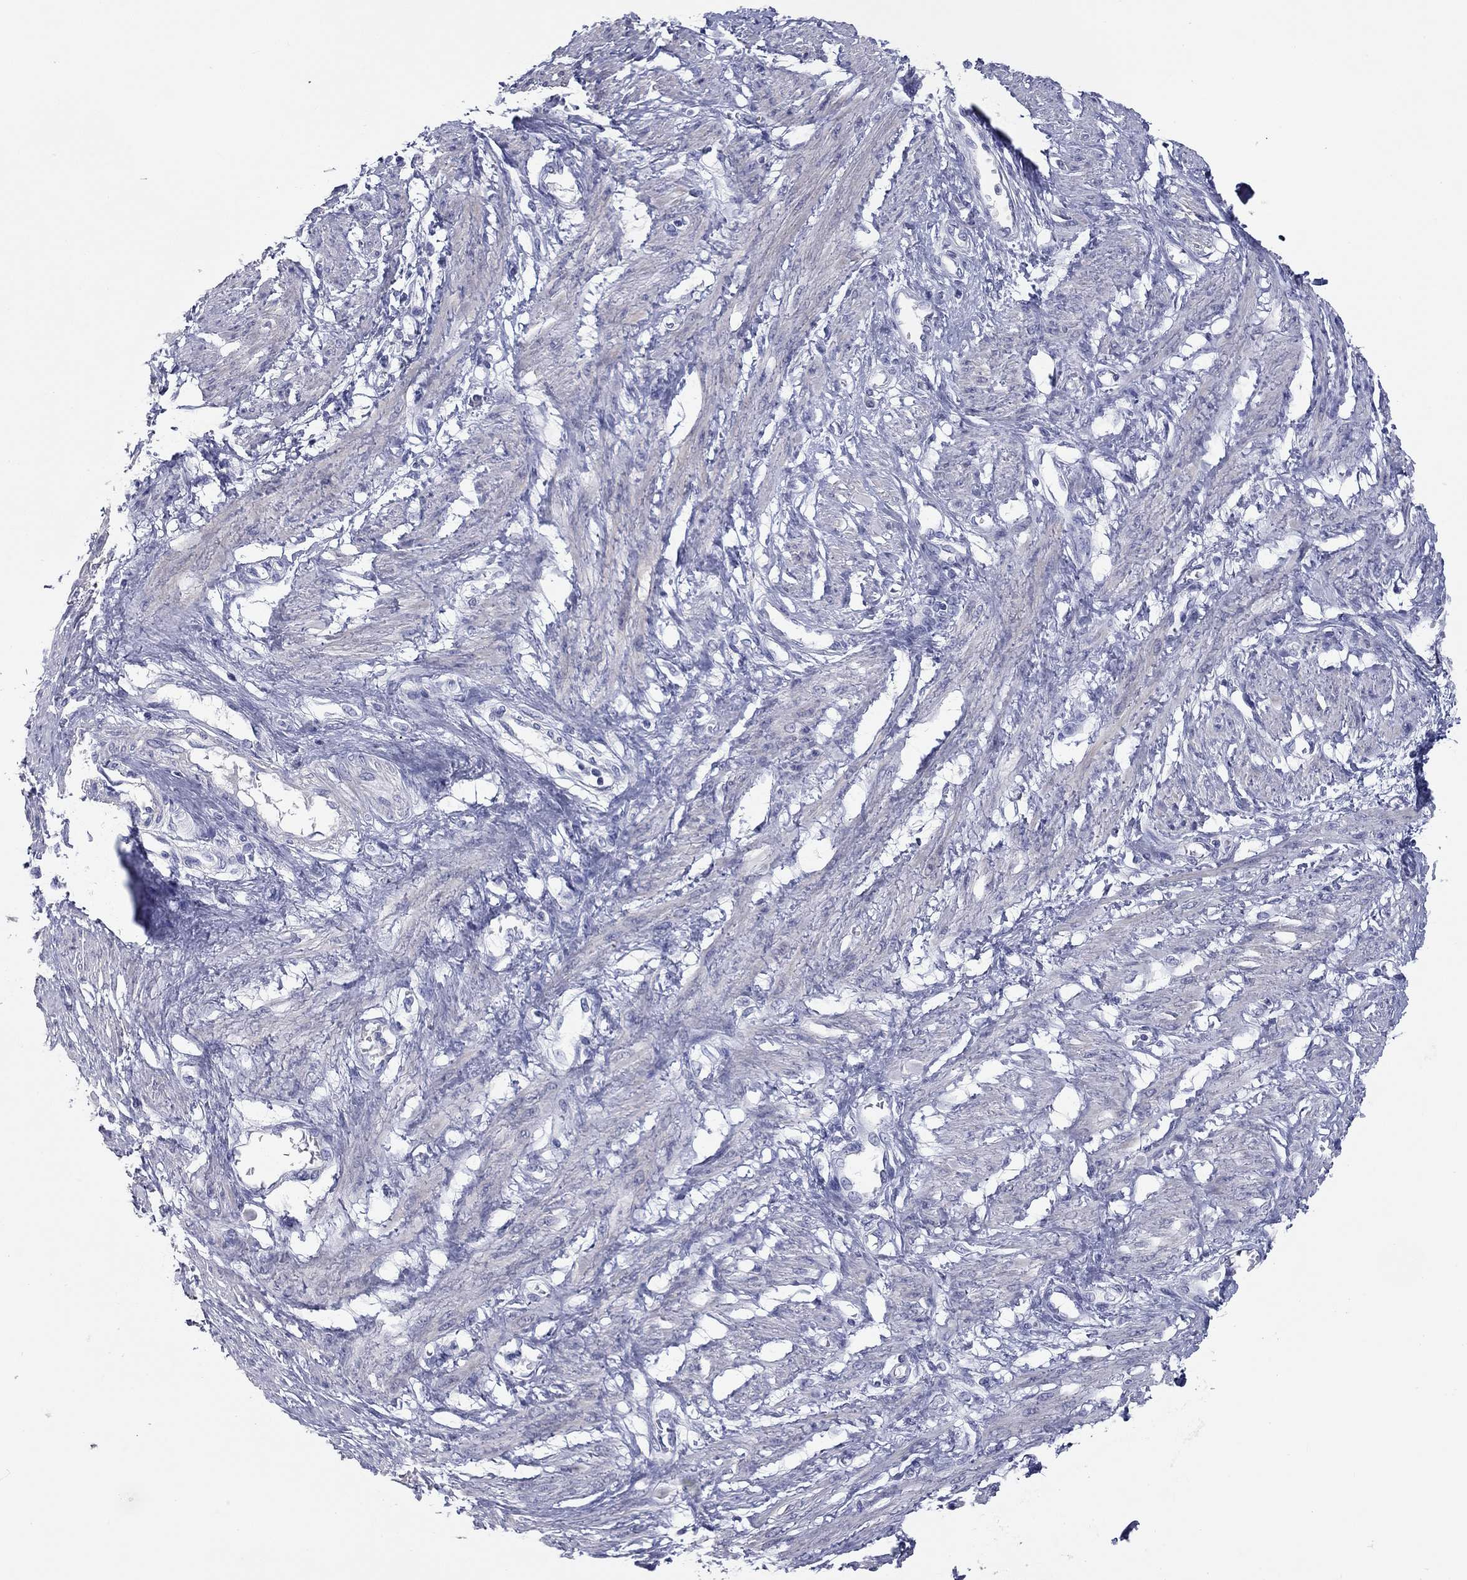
{"staining": {"intensity": "negative", "quantity": "none", "location": "none"}, "tissue": "smooth muscle", "cell_type": "Smooth muscle cells", "image_type": "normal", "snomed": [{"axis": "morphology", "description": "Normal tissue, NOS"}, {"axis": "topography", "description": "Smooth muscle"}, {"axis": "topography", "description": "Uterus"}], "caption": "The micrograph displays no staining of smooth muscle cells in unremarkable smooth muscle.", "gene": "KIRREL2", "patient": {"sex": "female", "age": 39}}